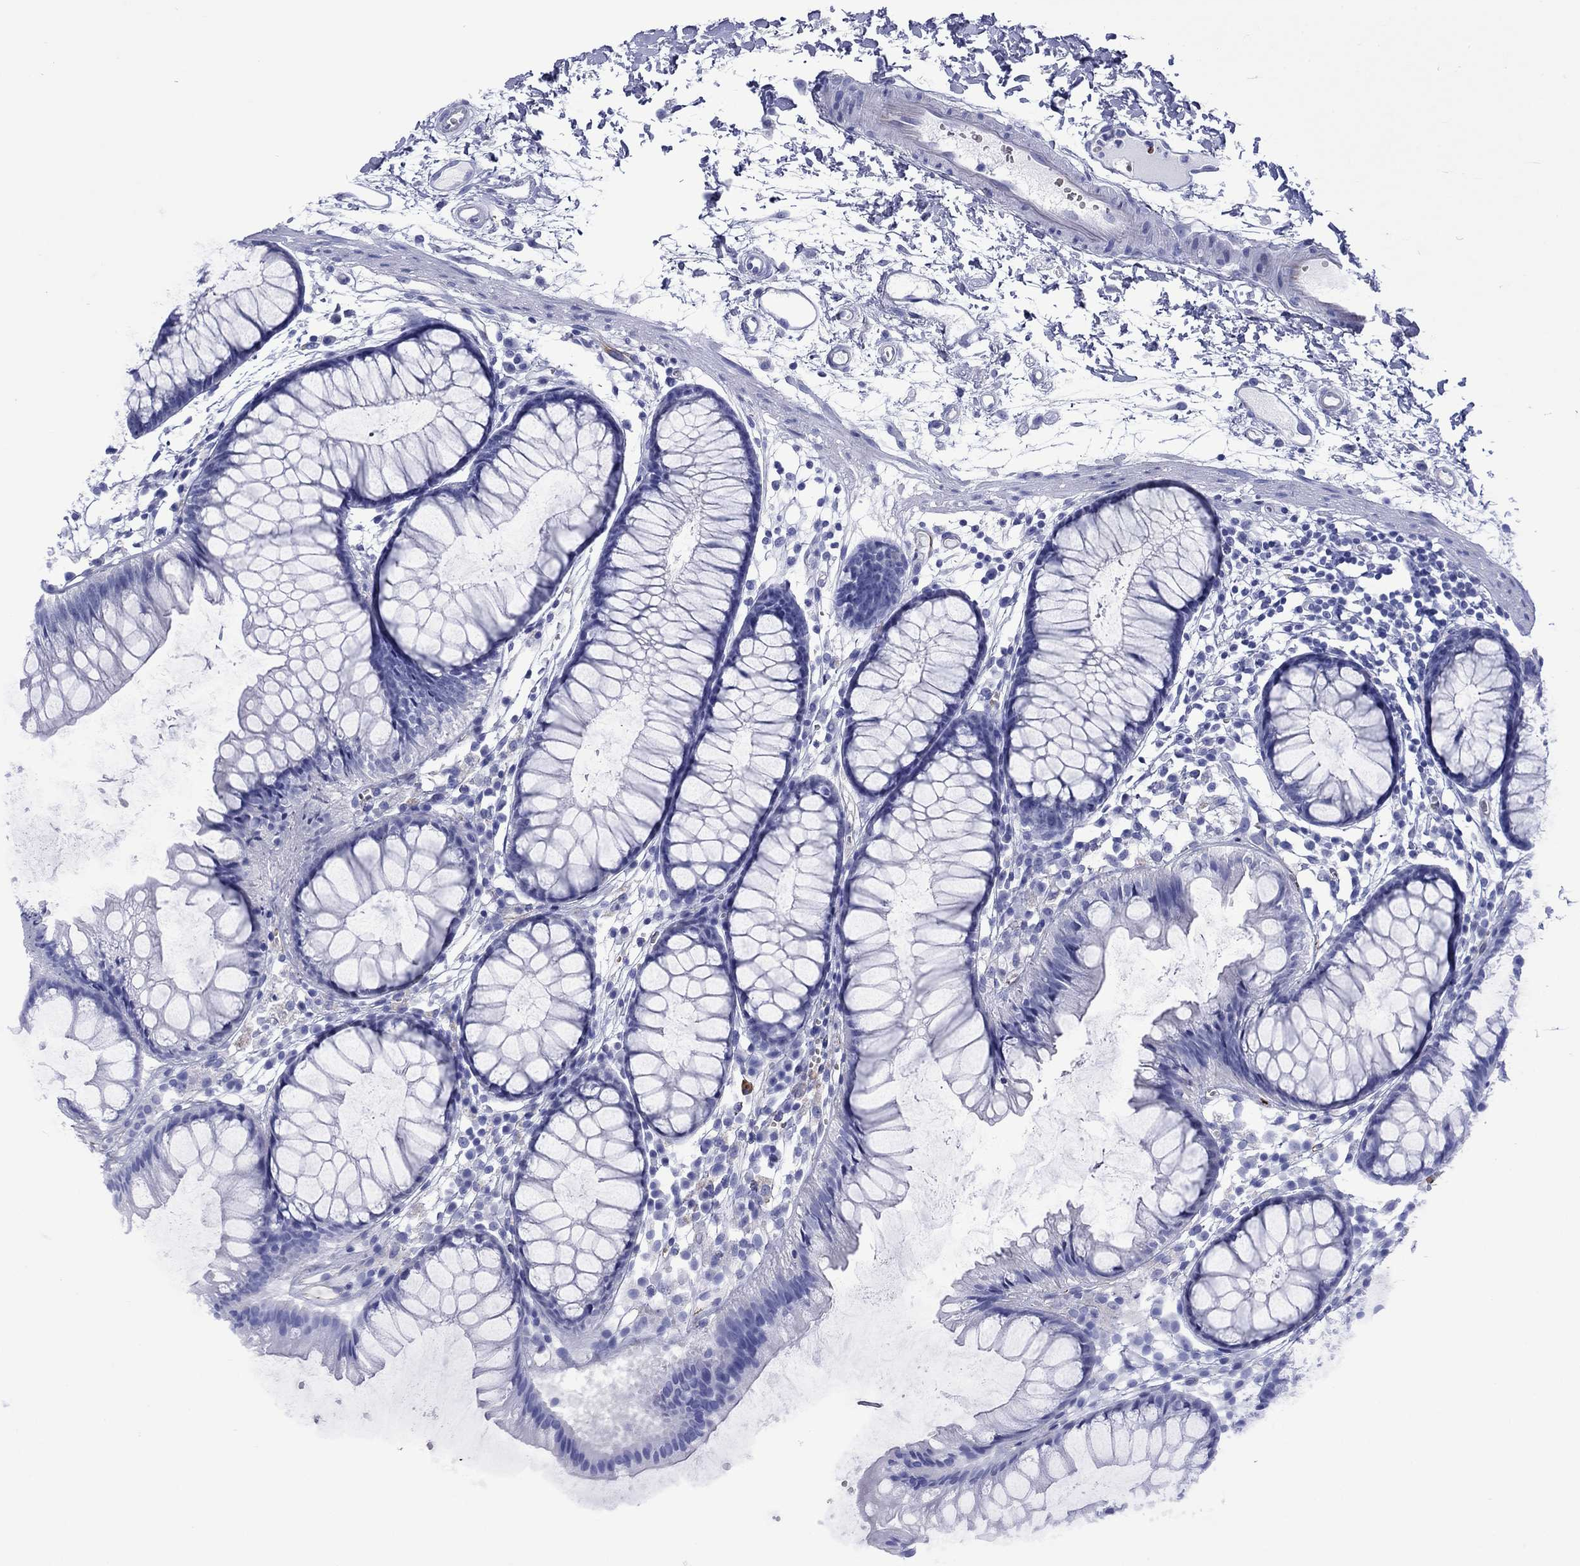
{"staining": {"intensity": "negative", "quantity": "none", "location": "none"}, "tissue": "colon", "cell_type": "Endothelial cells", "image_type": "normal", "snomed": [{"axis": "morphology", "description": "Normal tissue, NOS"}, {"axis": "morphology", "description": "Adenocarcinoma, NOS"}, {"axis": "topography", "description": "Colon"}], "caption": "The photomicrograph reveals no significant expression in endothelial cells of colon. (Immunohistochemistry (ihc), brightfield microscopy, high magnification).", "gene": "ROM1", "patient": {"sex": "male", "age": 65}}